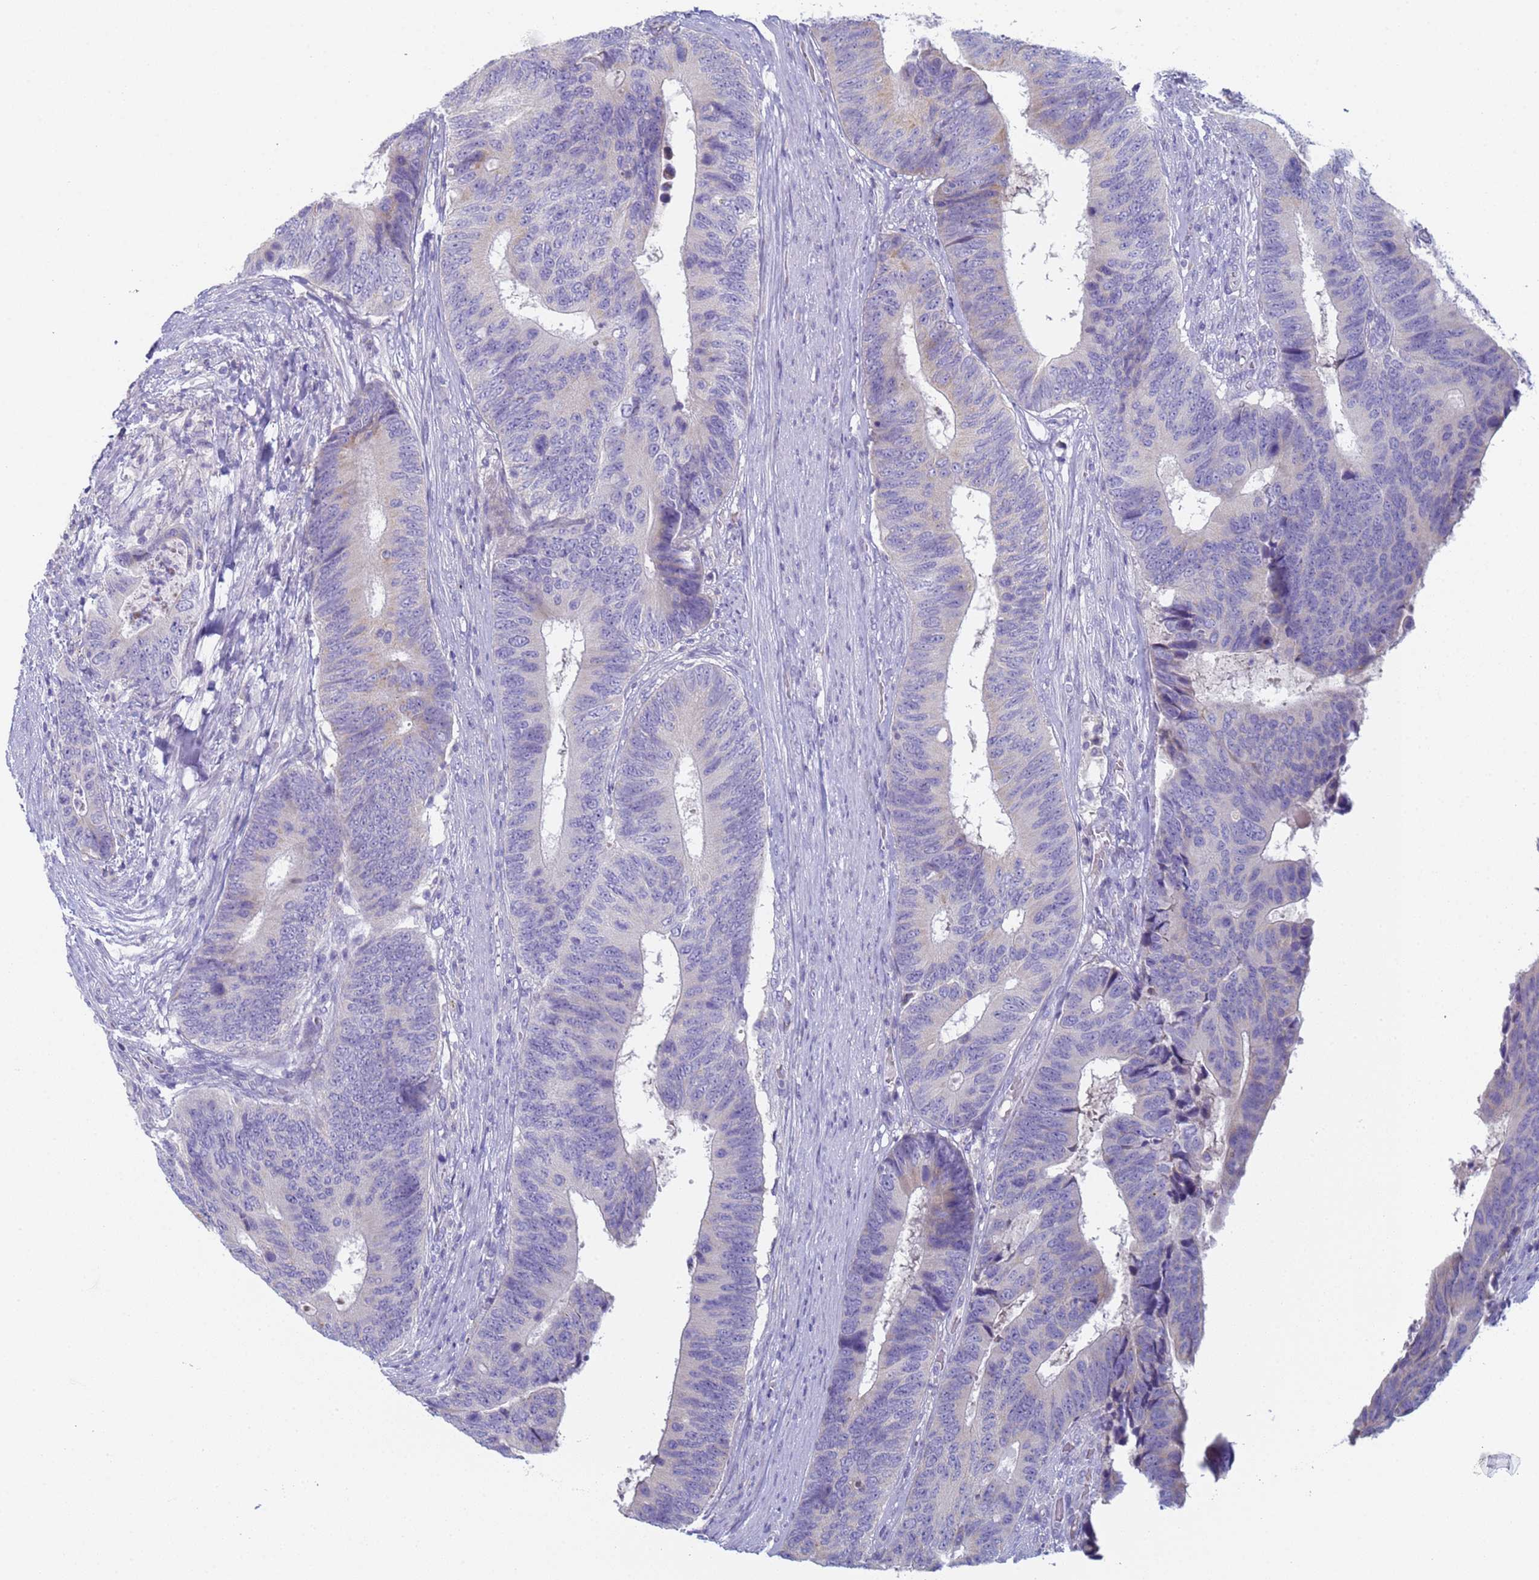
{"staining": {"intensity": "weak", "quantity": "<25%", "location": "cytoplasmic/membranous"}, "tissue": "colorectal cancer", "cell_type": "Tumor cells", "image_type": "cancer", "snomed": [{"axis": "morphology", "description": "Adenocarcinoma, NOS"}, {"axis": "topography", "description": "Colon"}], "caption": "There is no significant positivity in tumor cells of colorectal cancer. The staining is performed using DAB brown chromogen with nuclei counter-stained in using hematoxylin.", "gene": "CR1", "patient": {"sex": "male", "age": 87}}